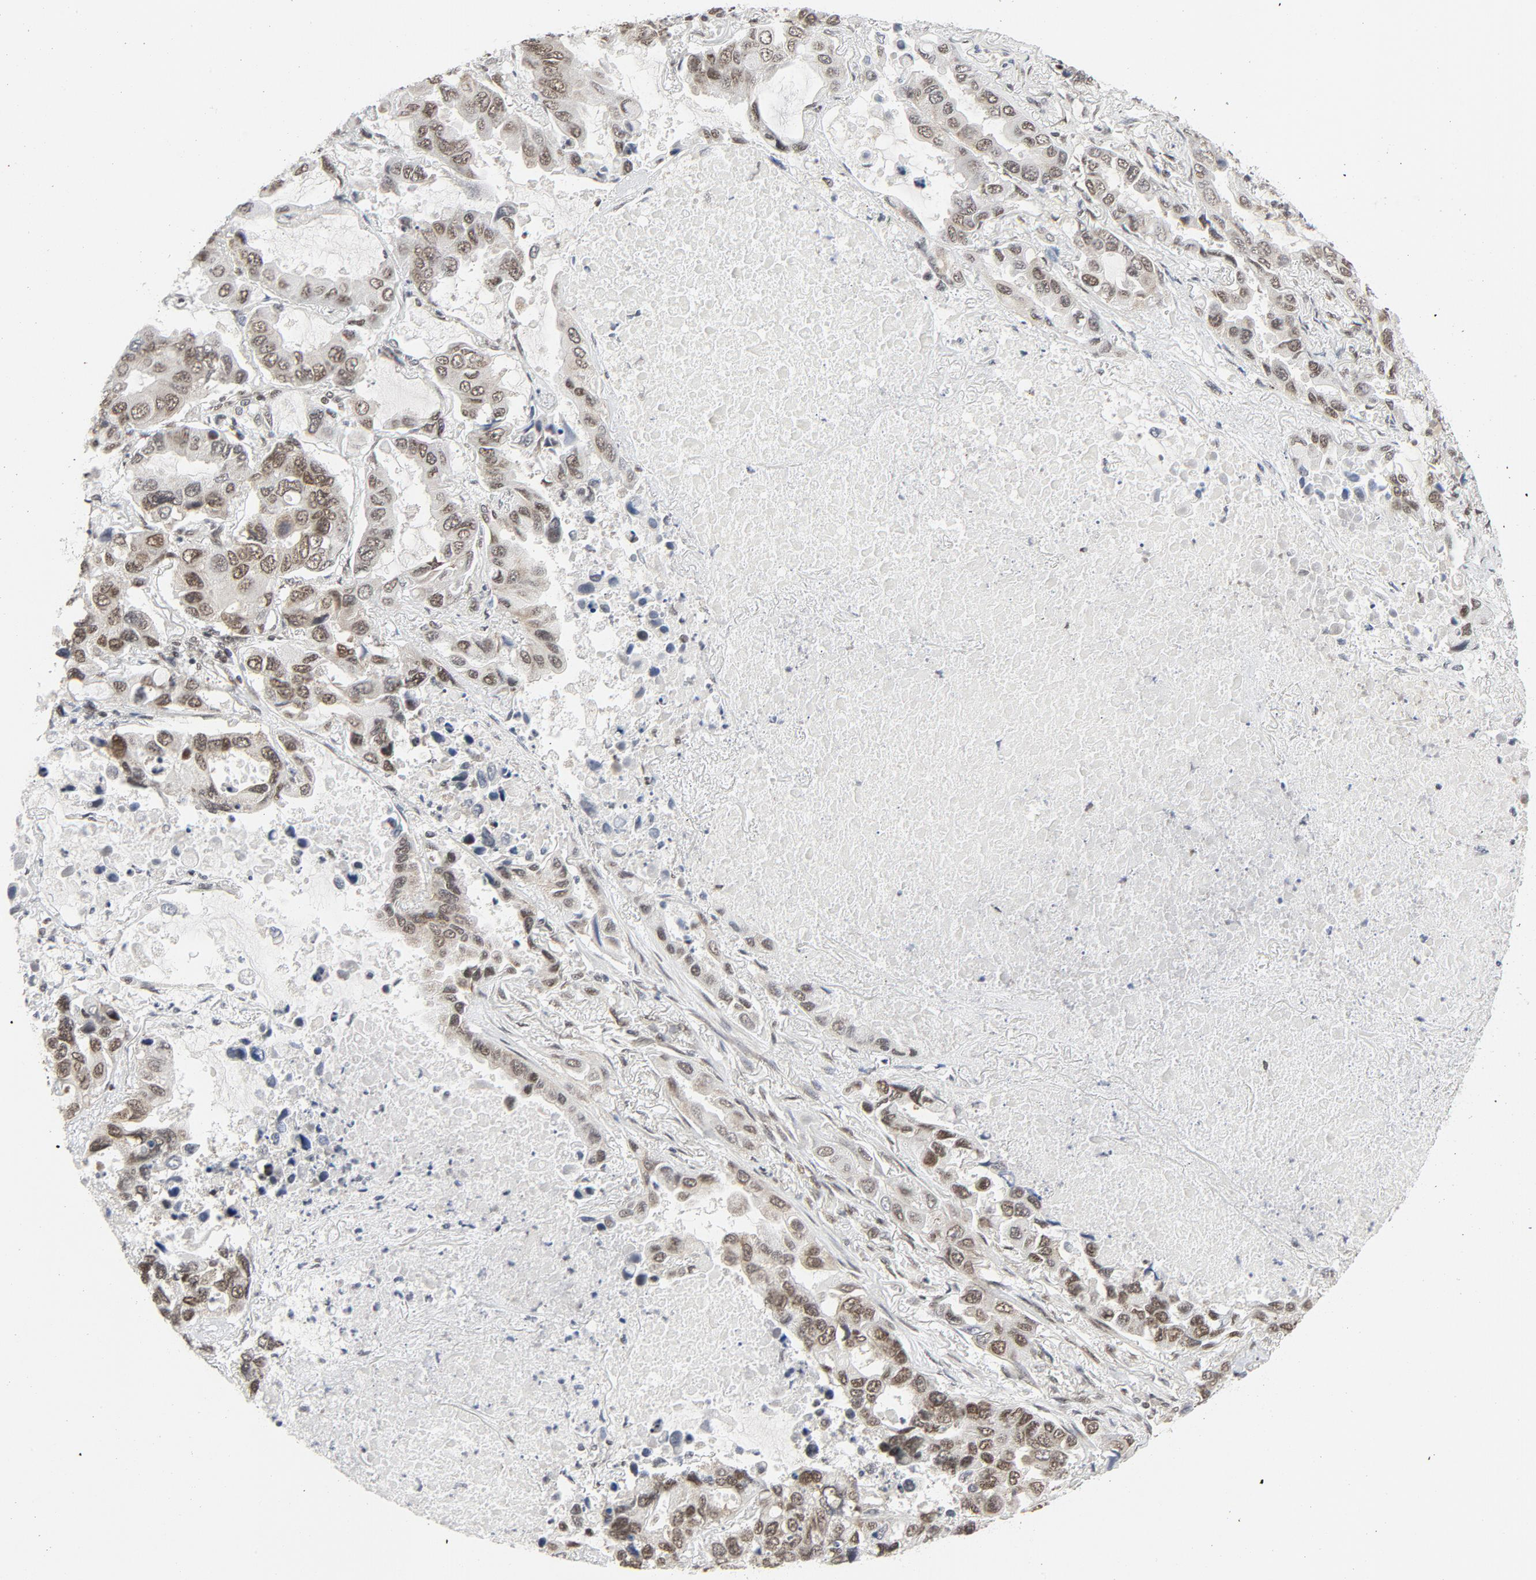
{"staining": {"intensity": "moderate", "quantity": ">75%", "location": "nuclear"}, "tissue": "lung cancer", "cell_type": "Tumor cells", "image_type": "cancer", "snomed": [{"axis": "morphology", "description": "Adenocarcinoma, NOS"}, {"axis": "topography", "description": "Lung"}], "caption": "The micrograph exhibits a brown stain indicating the presence of a protein in the nuclear of tumor cells in lung cancer (adenocarcinoma).", "gene": "ERCC1", "patient": {"sex": "male", "age": 64}}